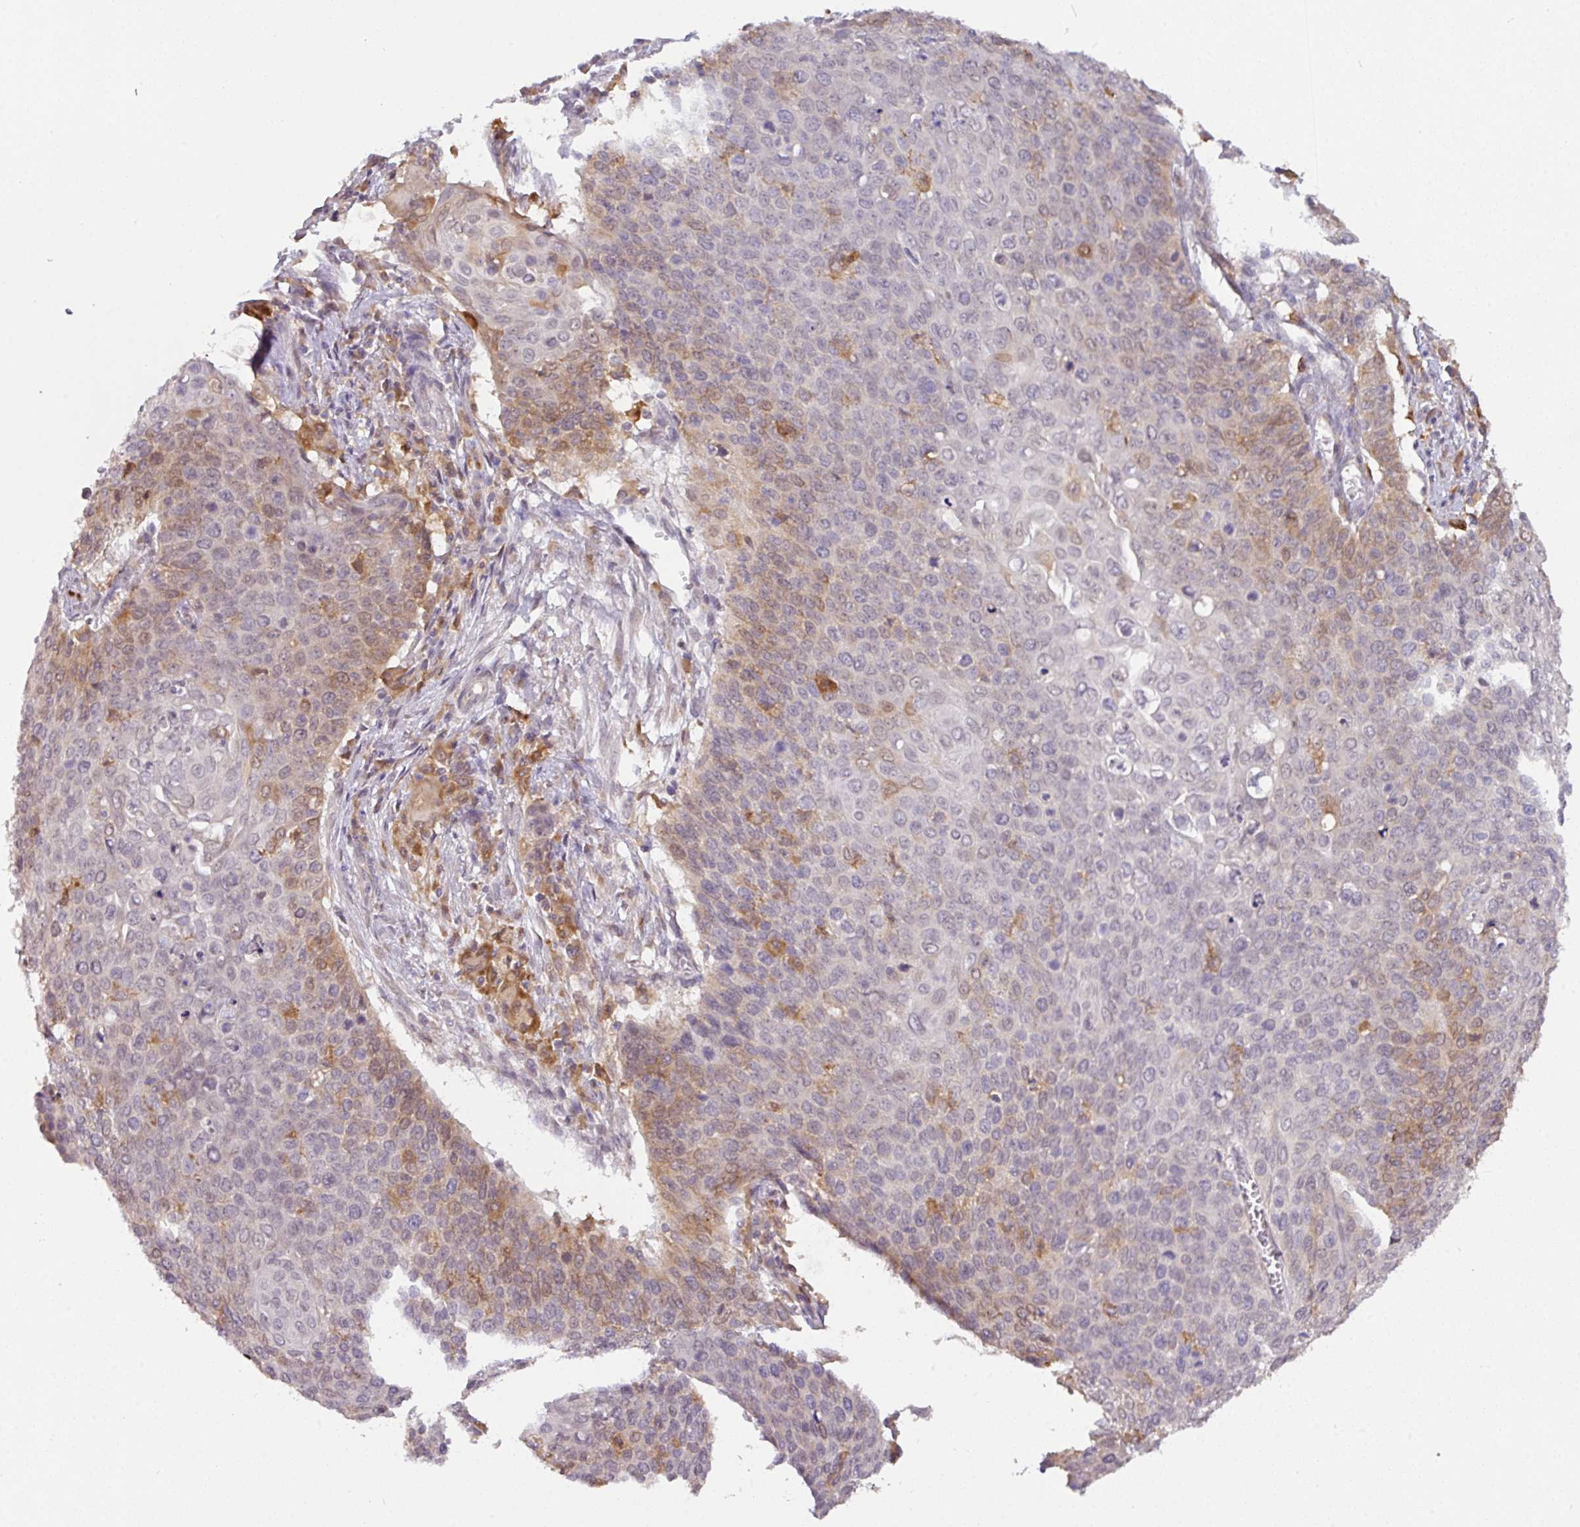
{"staining": {"intensity": "moderate", "quantity": "<25%", "location": "cytoplasmic/membranous"}, "tissue": "cervical cancer", "cell_type": "Tumor cells", "image_type": "cancer", "snomed": [{"axis": "morphology", "description": "Squamous cell carcinoma, NOS"}, {"axis": "topography", "description": "Cervix"}], "caption": "Cervical cancer (squamous cell carcinoma) stained with a protein marker displays moderate staining in tumor cells.", "gene": "GCNT7", "patient": {"sex": "female", "age": 39}}